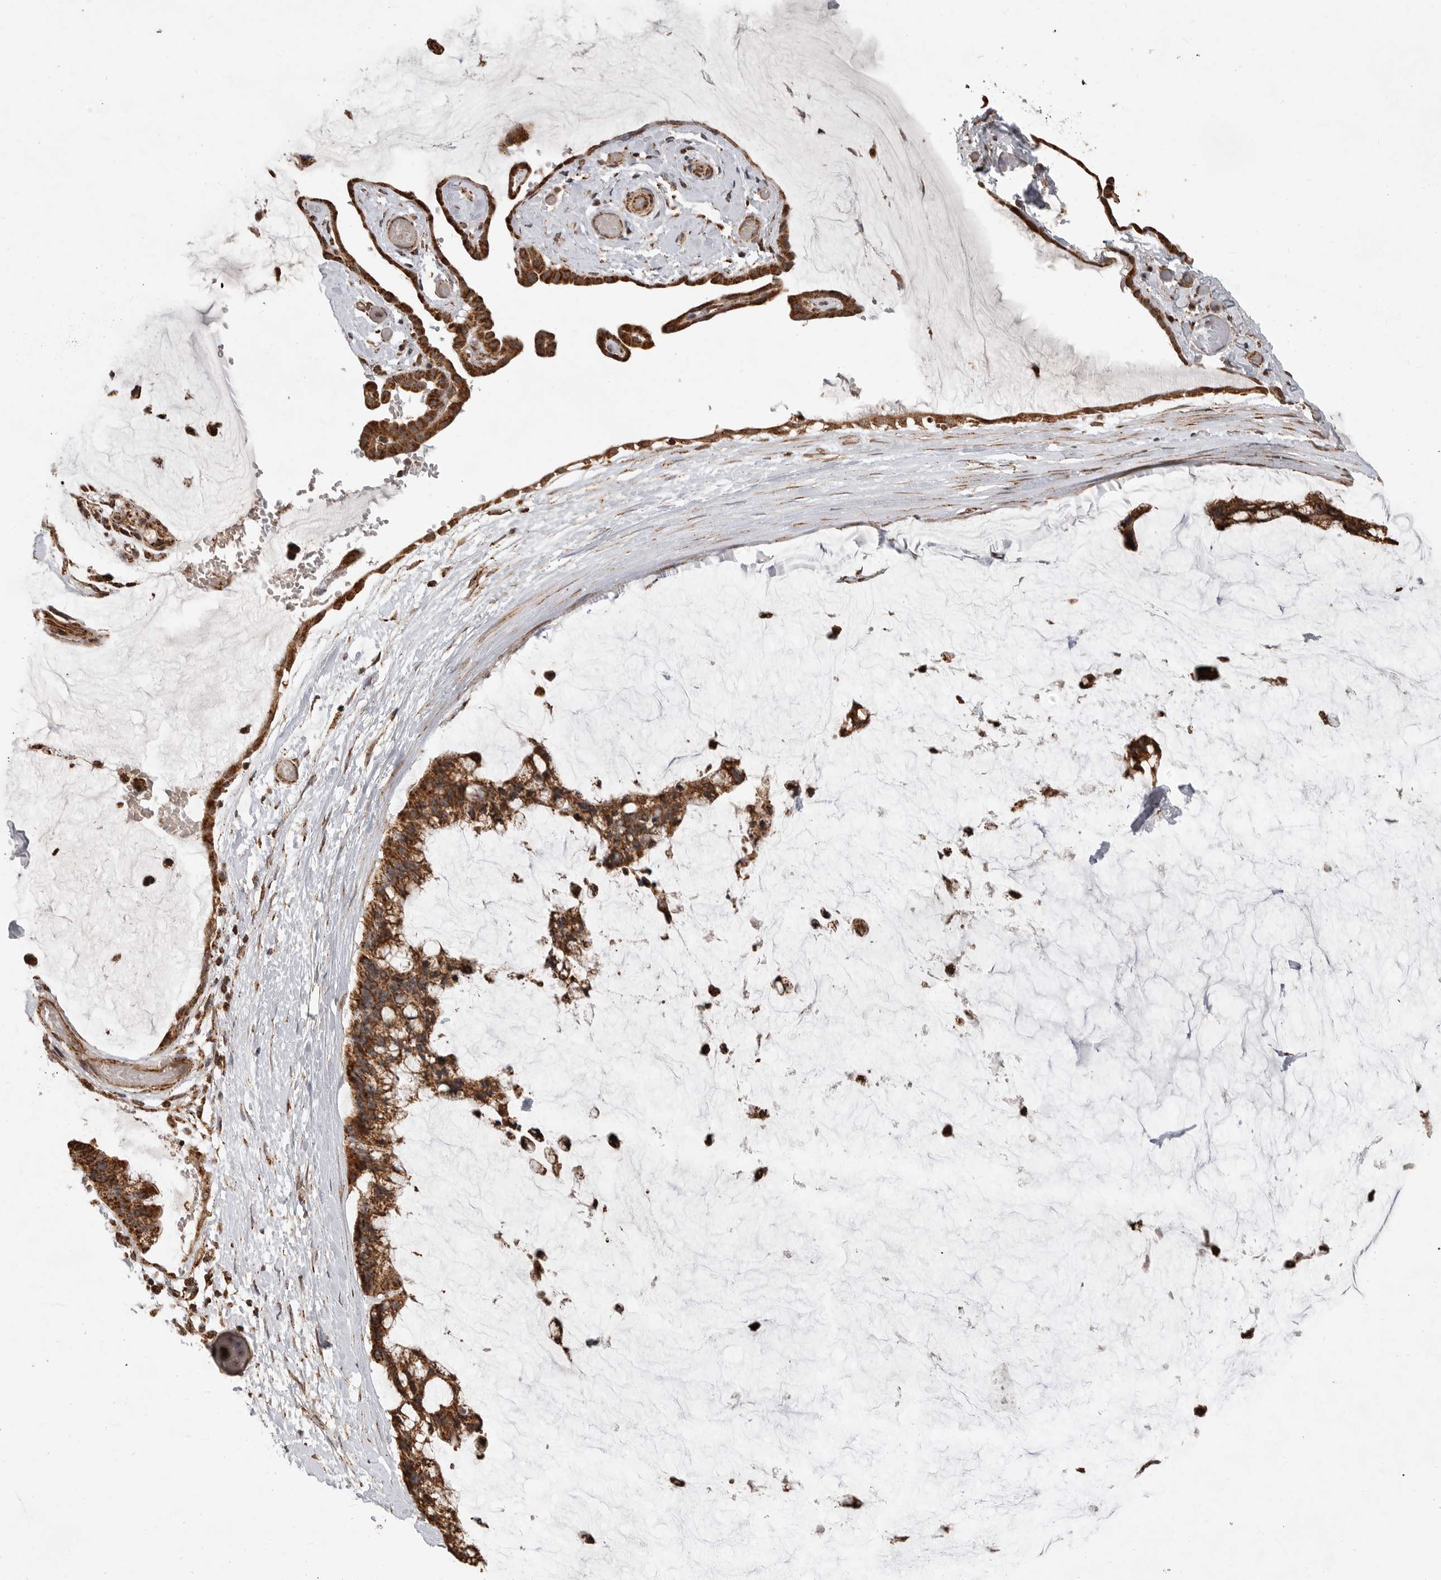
{"staining": {"intensity": "strong", "quantity": ">75%", "location": "cytoplasmic/membranous"}, "tissue": "ovarian cancer", "cell_type": "Tumor cells", "image_type": "cancer", "snomed": [{"axis": "morphology", "description": "Cystadenocarcinoma, mucinous, NOS"}, {"axis": "topography", "description": "Ovary"}], "caption": "Tumor cells reveal high levels of strong cytoplasmic/membranous positivity in about >75% of cells in ovarian cancer.", "gene": "GCNT2", "patient": {"sex": "female", "age": 39}}